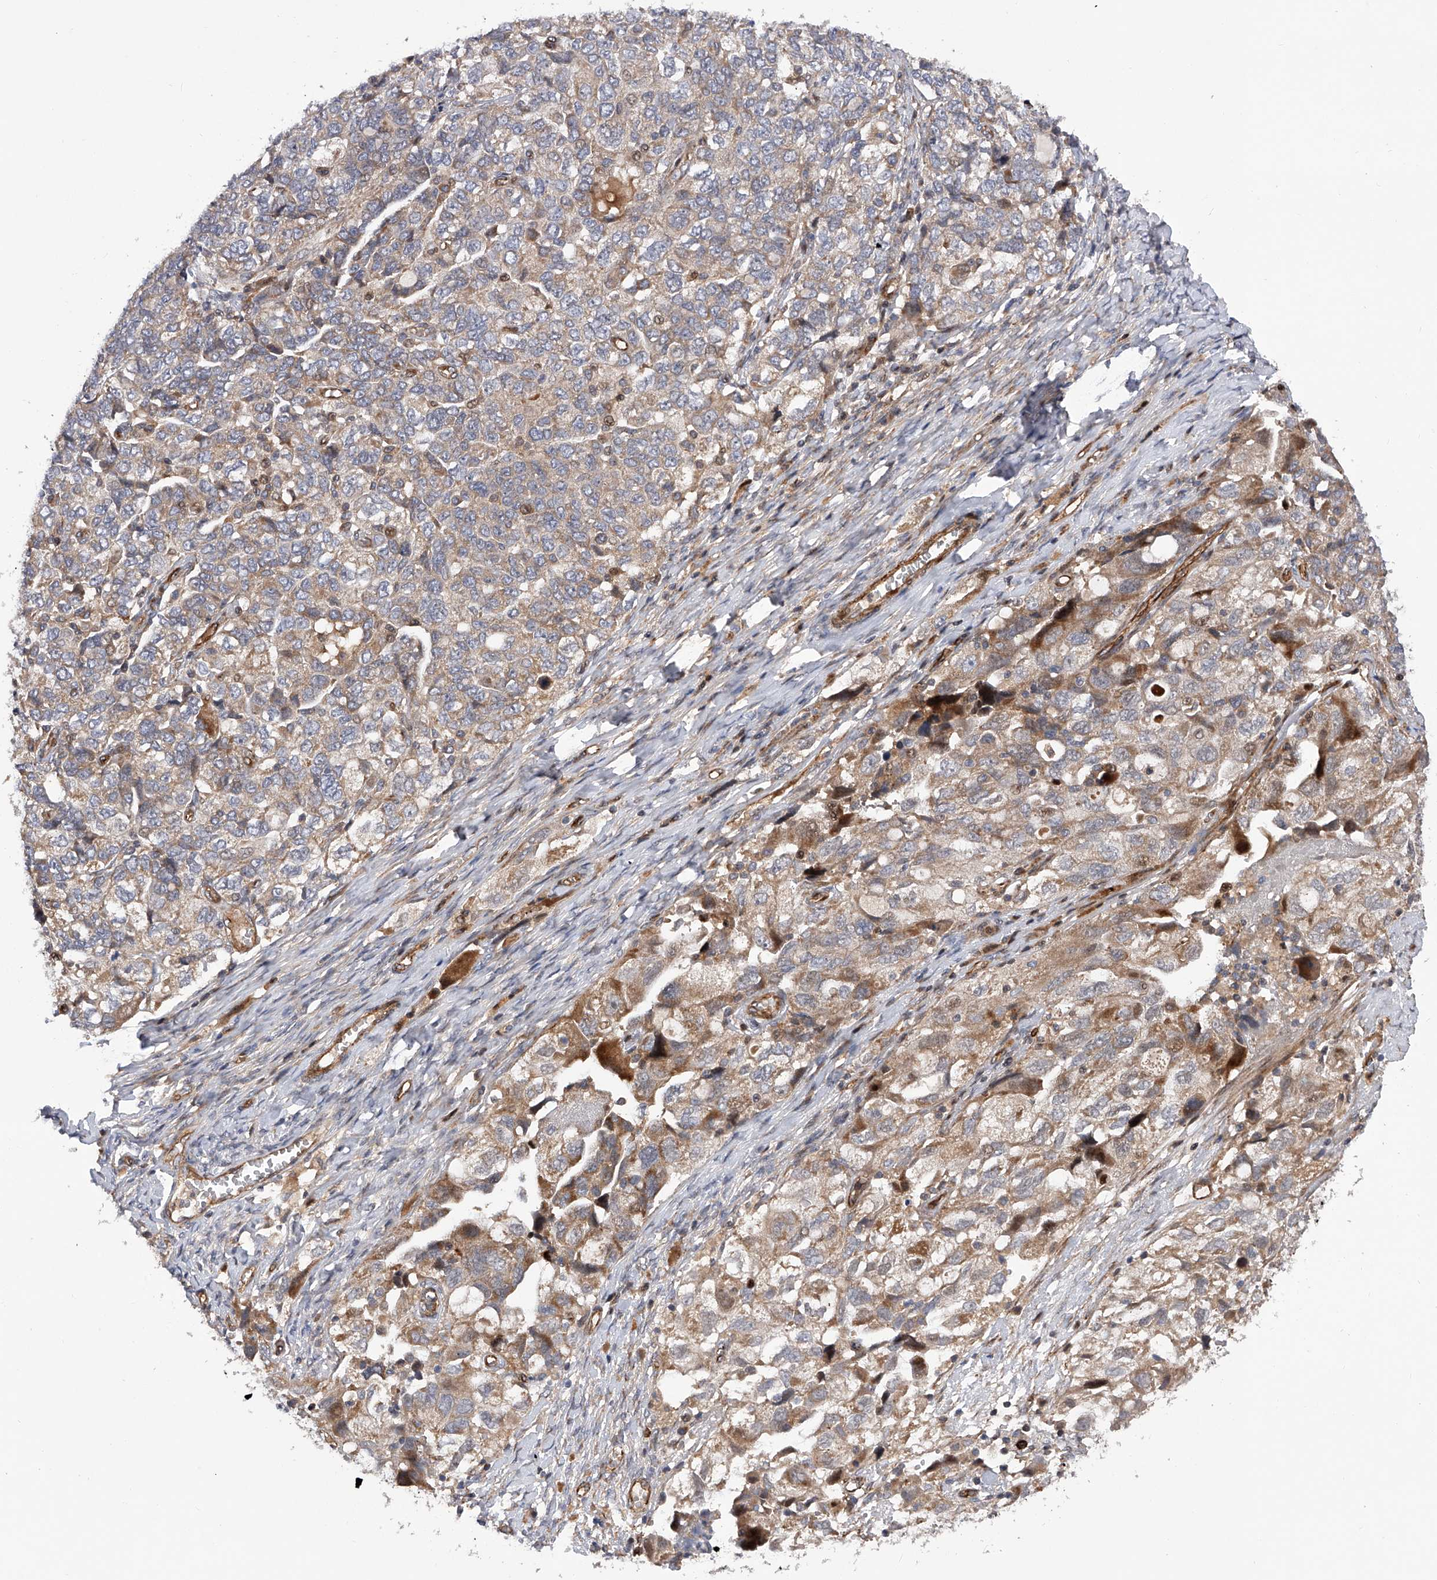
{"staining": {"intensity": "moderate", "quantity": "25%-75%", "location": "cytoplasmic/membranous"}, "tissue": "ovarian cancer", "cell_type": "Tumor cells", "image_type": "cancer", "snomed": [{"axis": "morphology", "description": "Carcinoma, NOS"}, {"axis": "morphology", "description": "Cystadenocarcinoma, serous, NOS"}, {"axis": "topography", "description": "Ovary"}], "caption": "Carcinoma (ovarian) stained with DAB immunohistochemistry (IHC) shows medium levels of moderate cytoplasmic/membranous expression in about 25%-75% of tumor cells.", "gene": "PDSS2", "patient": {"sex": "female", "age": 69}}